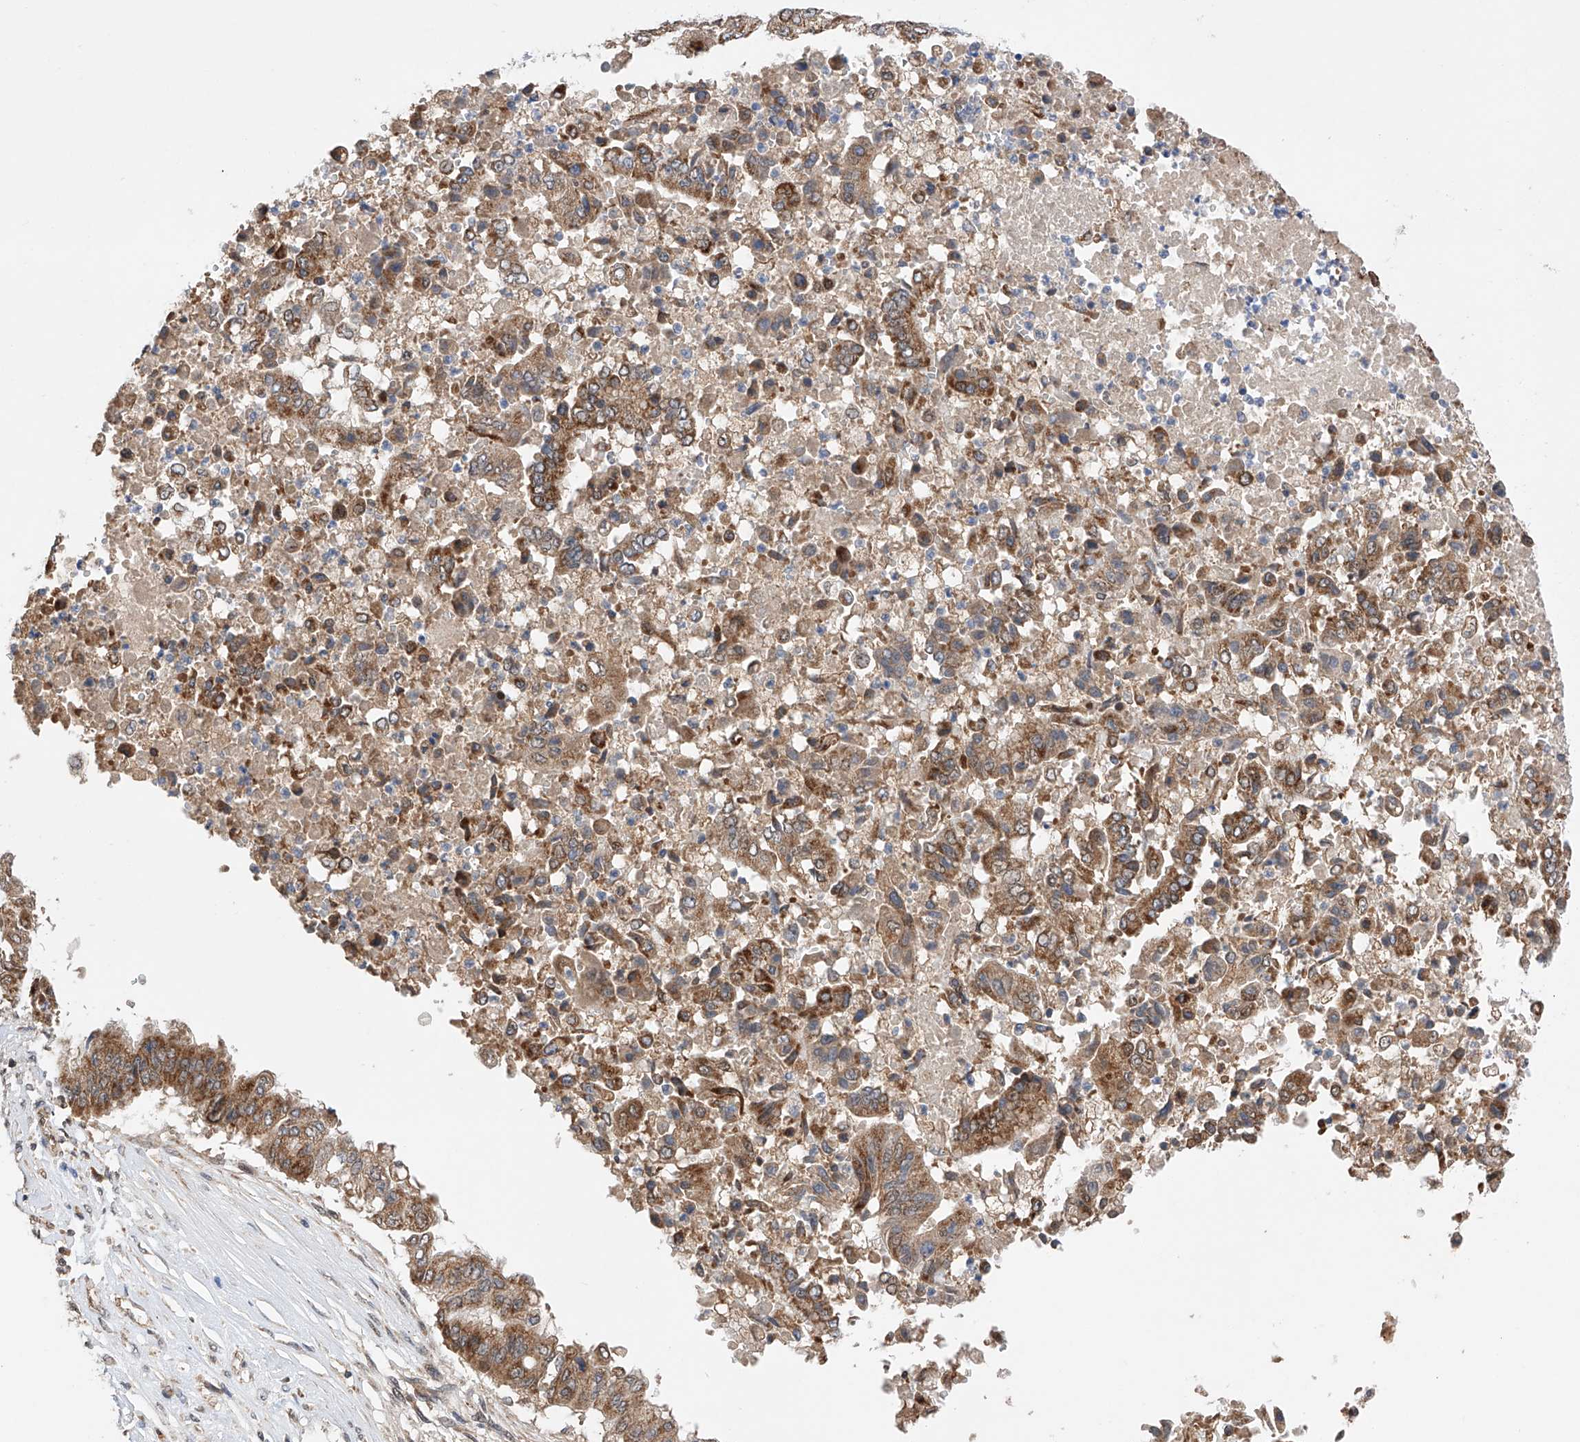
{"staining": {"intensity": "moderate", "quantity": ">75%", "location": "cytoplasmic/membranous"}, "tissue": "pancreatic cancer", "cell_type": "Tumor cells", "image_type": "cancer", "snomed": [{"axis": "morphology", "description": "Adenocarcinoma, NOS"}, {"axis": "topography", "description": "Pancreas"}], "caption": "The micrograph reveals immunohistochemical staining of pancreatic cancer (adenocarcinoma). There is moderate cytoplasmic/membranous expression is seen in approximately >75% of tumor cells.", "gene": "SDHAF4", "patient": {"sex": "female", "age": 77}}